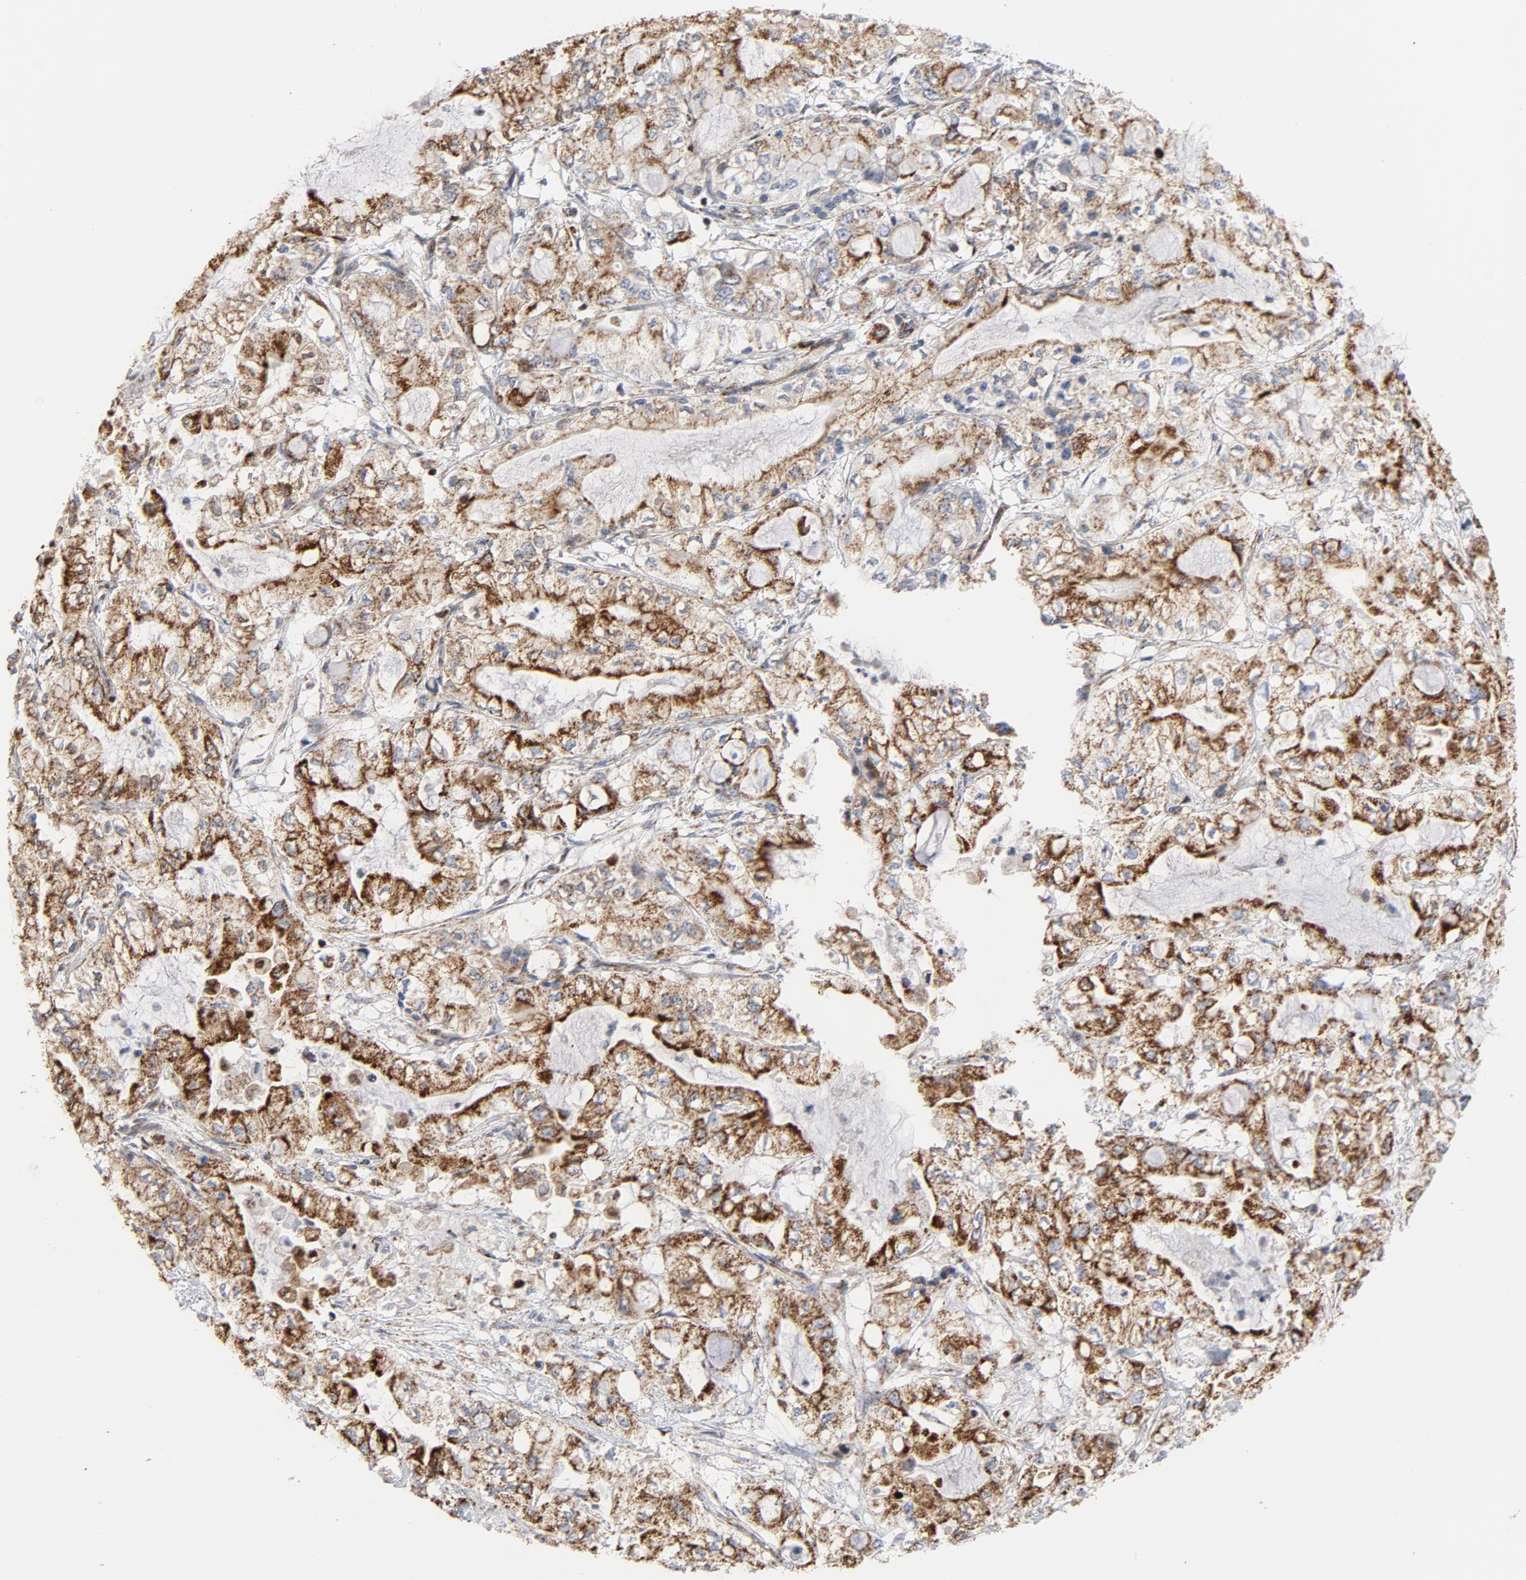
{"staining": {"intensity": "strong", "quantity": ">75%", "location": "cytoplasmic/membranous"}, "tissue": "pancreatic cancer", "cell_type": "Tumor cells", "image_type": "cancer", "snomed": [{"axis": "morphology", "description": "Adenocarcinoma, NOS"}, {"axis": "topography", "description": "Pancreas"}], "caption": "Tumor cells demonstrate high levels of strong cytoplasmic/membranous expression in about >75% of cells in human pancreatic cancer (adenocarcinoma).", "gene": "CYCS", "patient": {"sex": "male", "age": 79}}